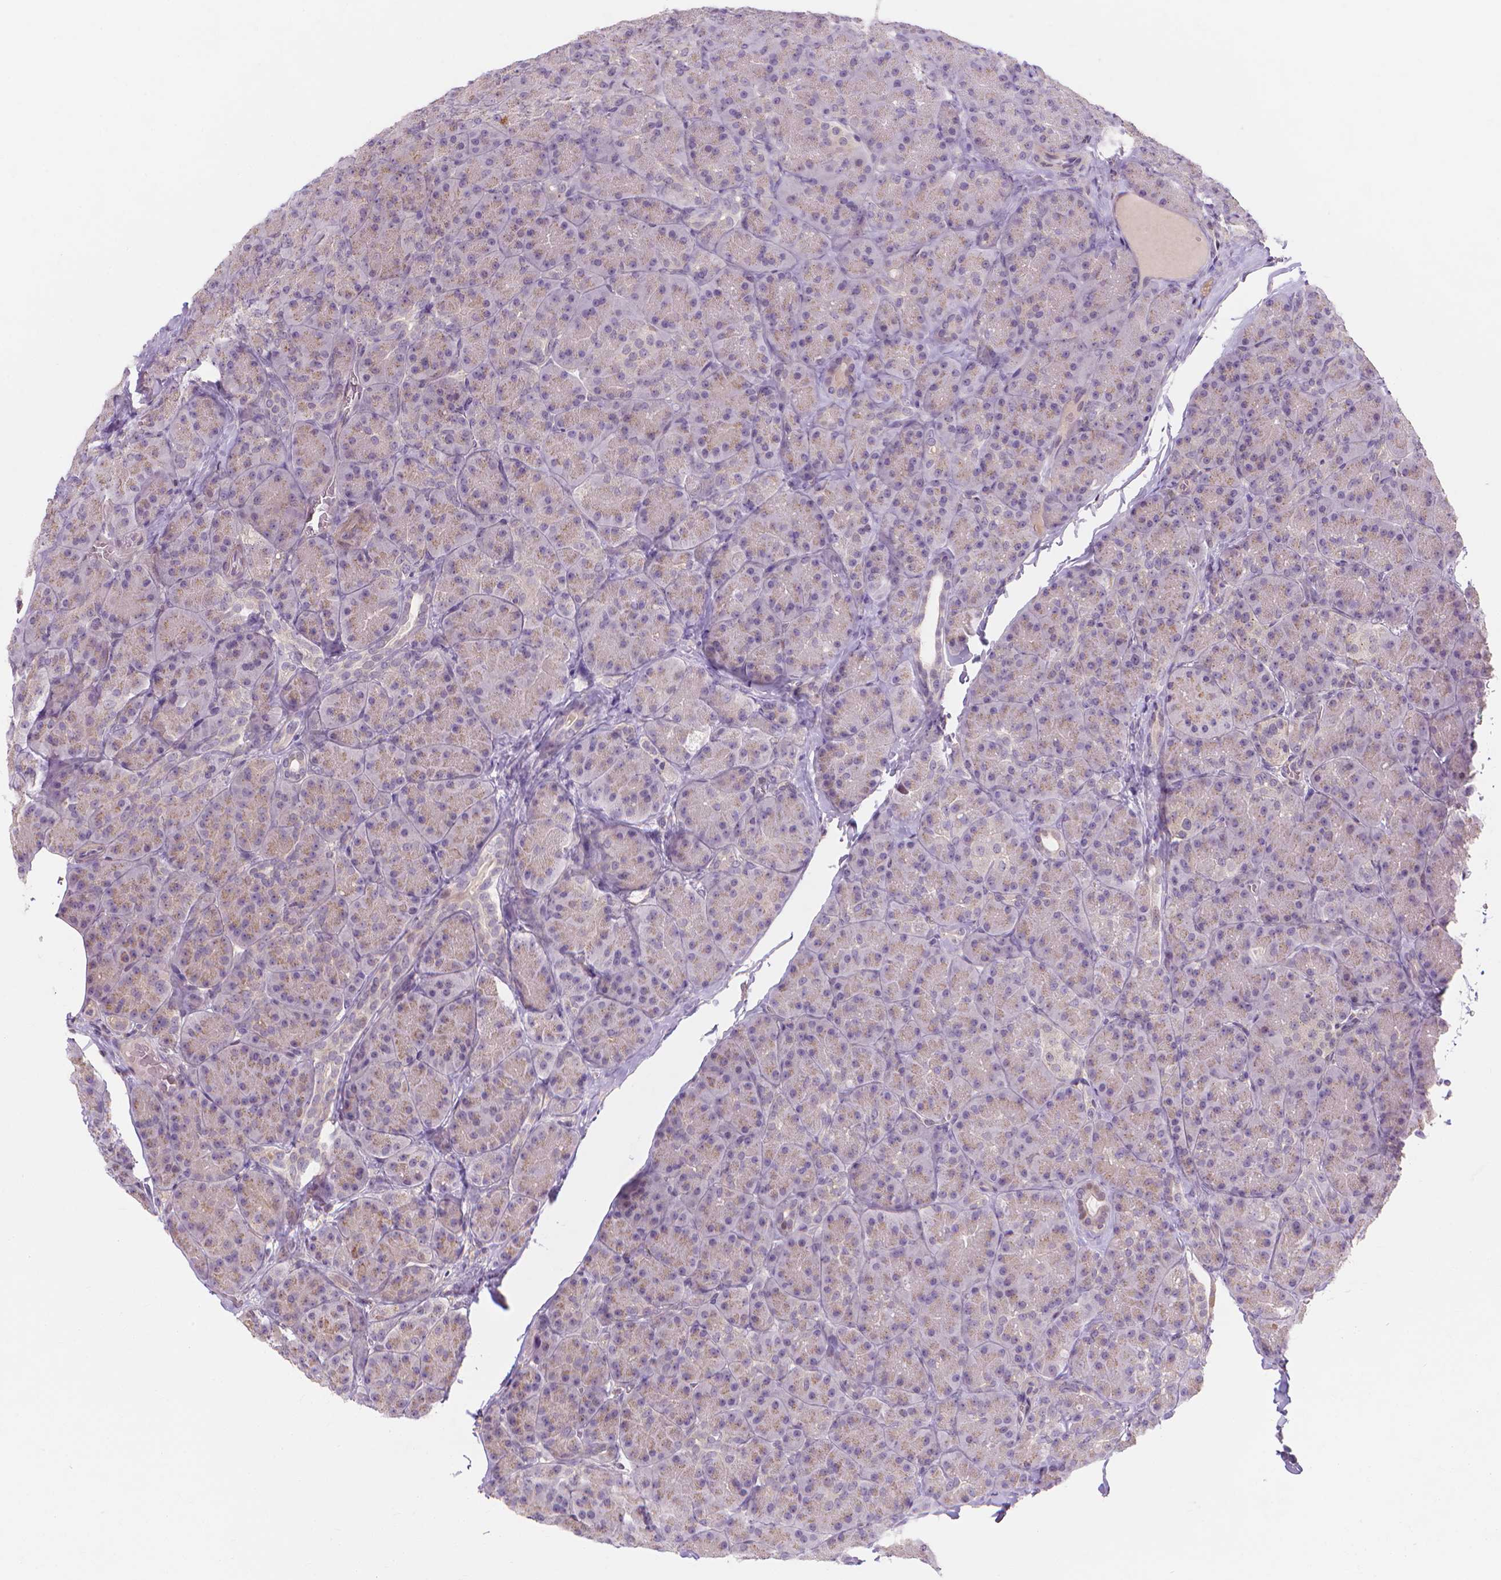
{"staining": {"intensity": "weak", "quantity": "25%-75%", "location": "cytoplasmic/membranous"}, "tissue": "pancreas", "cell_type": "Exocrine glandular cells", "image_type": "normal", "snomed": [{"axis": "morphology", "description": "Normal tissue, NOS"}, {"axis": "topography", "description": "Pancreas"}], "caption": "This image displays IHC staining of unremarkable pancreas, with low weak cytoplasmic/membranous staining in approximately 25%-75% of exocrine glandular cells.", "gene": "PRDM13", "patient": {"sex": "male", "age": 57}}